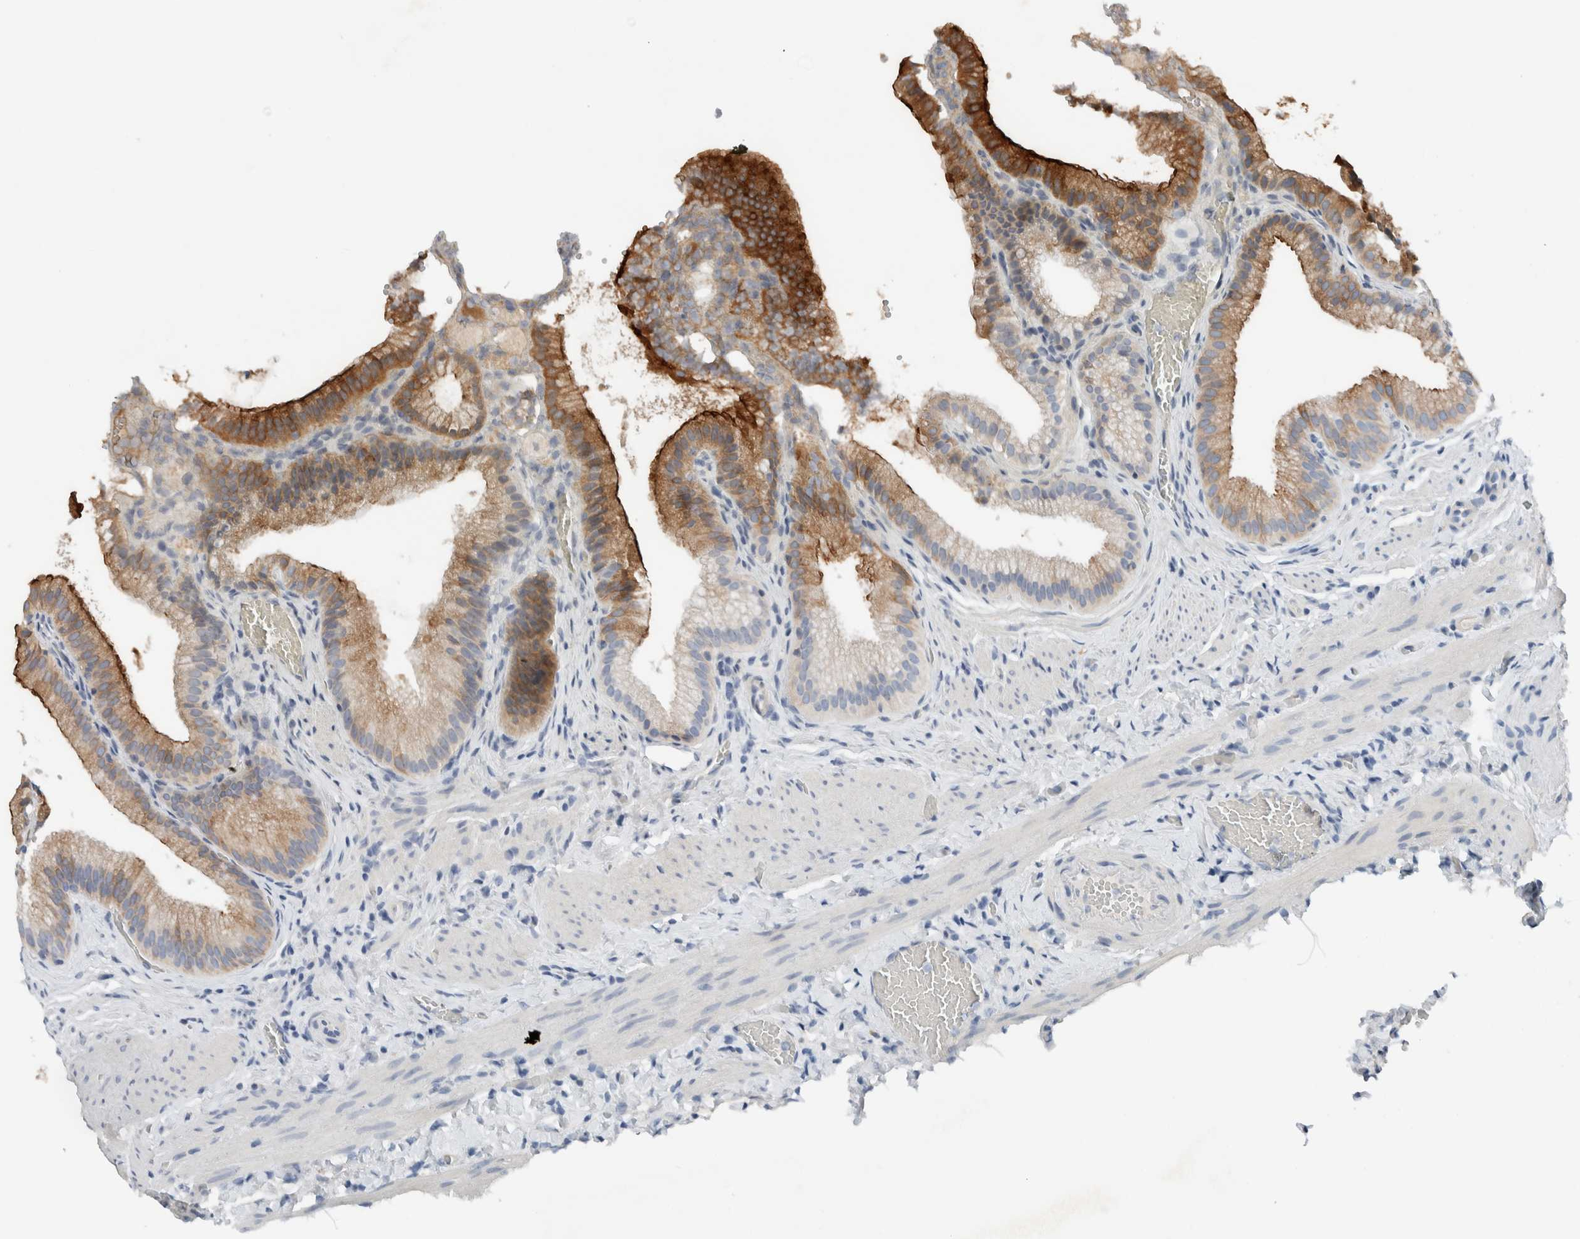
{"staining": {"intensity": "strong", "quantity": ">75%", "location": "cytoplasmic/membranous"}, "tissue": "gallbladder", "cell_type": "Glandular cells", "image_type": "normal", "snomed": [{"axis": "morphology", "description": "Normal tissue, NOS"}, {"axis": "topography", "description": "Gallbladder"}], "caption": "Approximately >75% of glandular cells in unremarkable gallbladder reveal strong cytoplasmic/membranous protein positivity as visualized by brown immunohistochemical staining.", "gene": "DUOX1", "patient": {"sex": "male", "age": 38}}